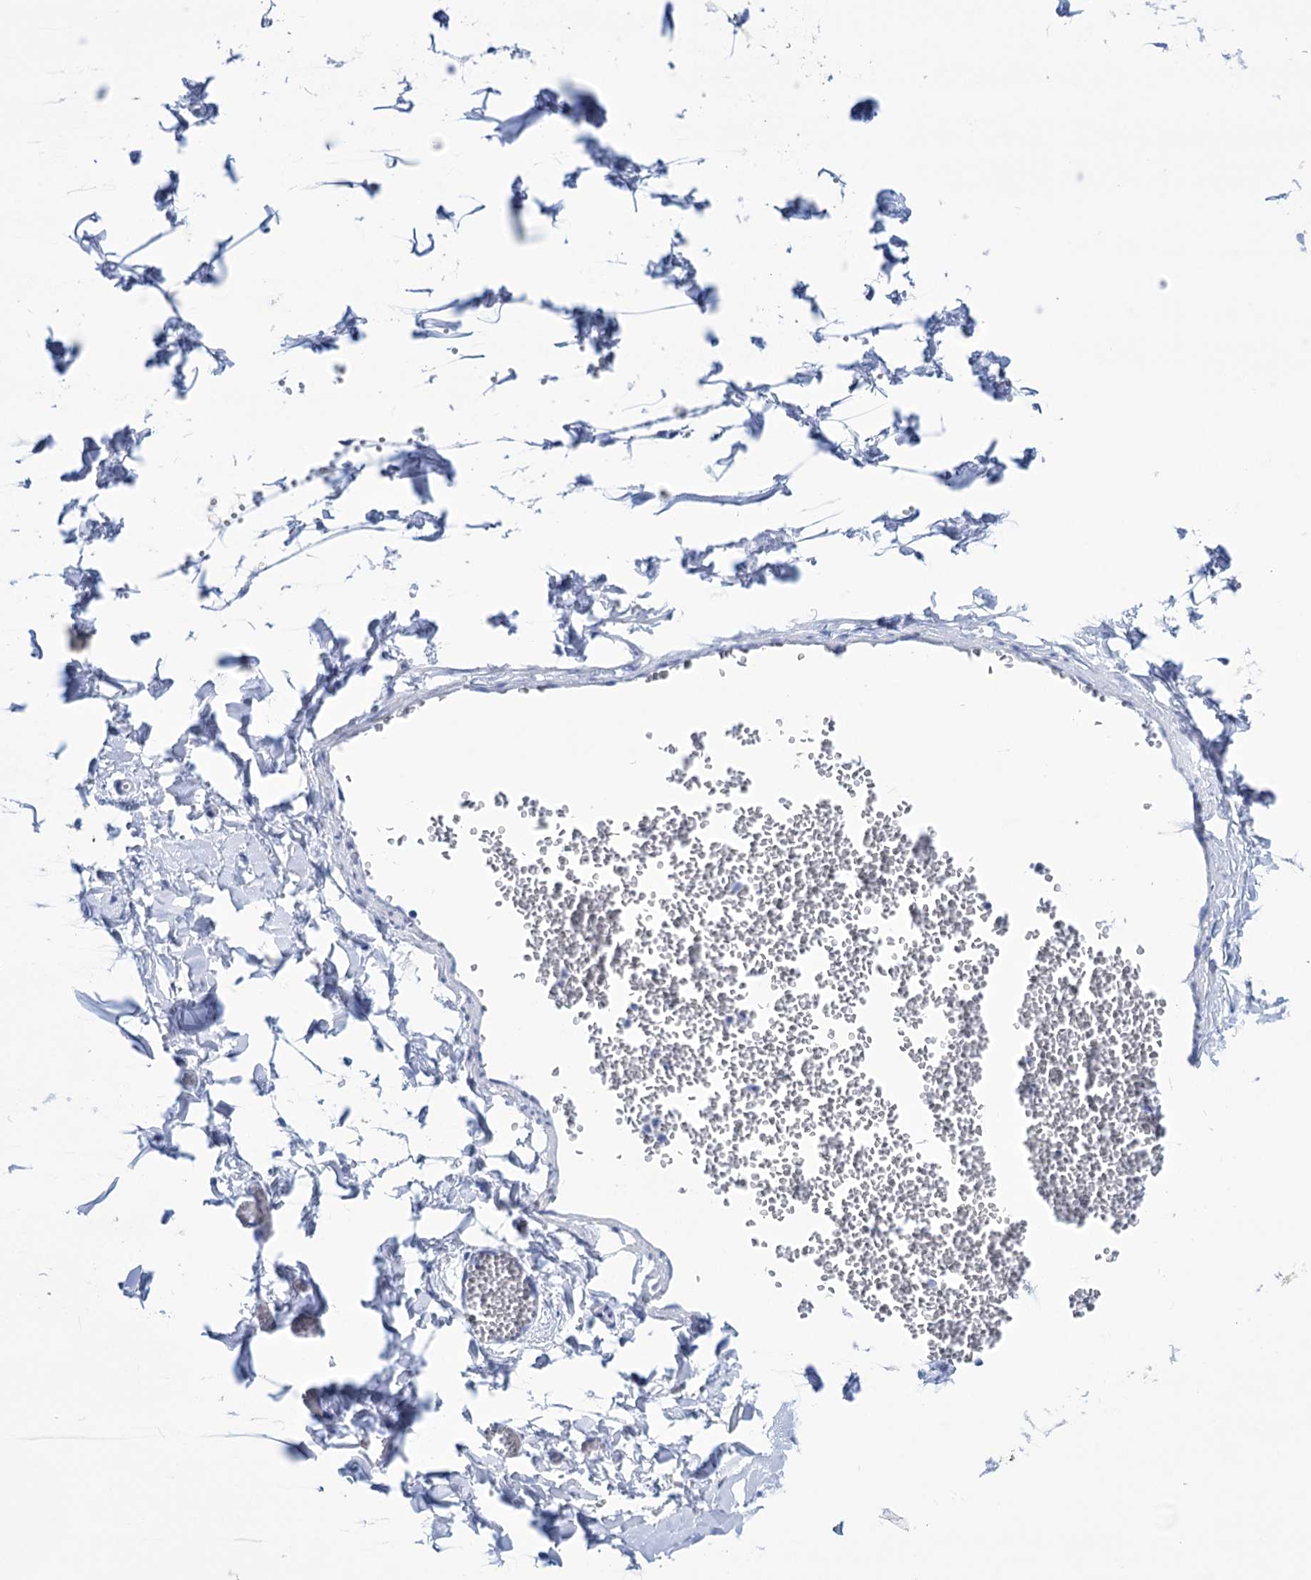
{"staining": {"intensity": "negative", "quantity": "none", "location": "none"}, "tissue": "adipose tissue", "cell_type": "Adipocytes", "image_type": "normal", "snomed": [{"axis": "morphology", "description": "Normal tissue, NOS"}, {"axis": "topography", "description": "Gallbladder"}, {"axis": "topography", "description": "Peripheral nerve tissue"}], "caption": "An immunohistochemistry histopathology image of benign adipose tissue is shown. There is no staining in adipocytes of adipose tissue.", "gene": "FBXW12", "patient": {"sex": "male", "age": 38}}